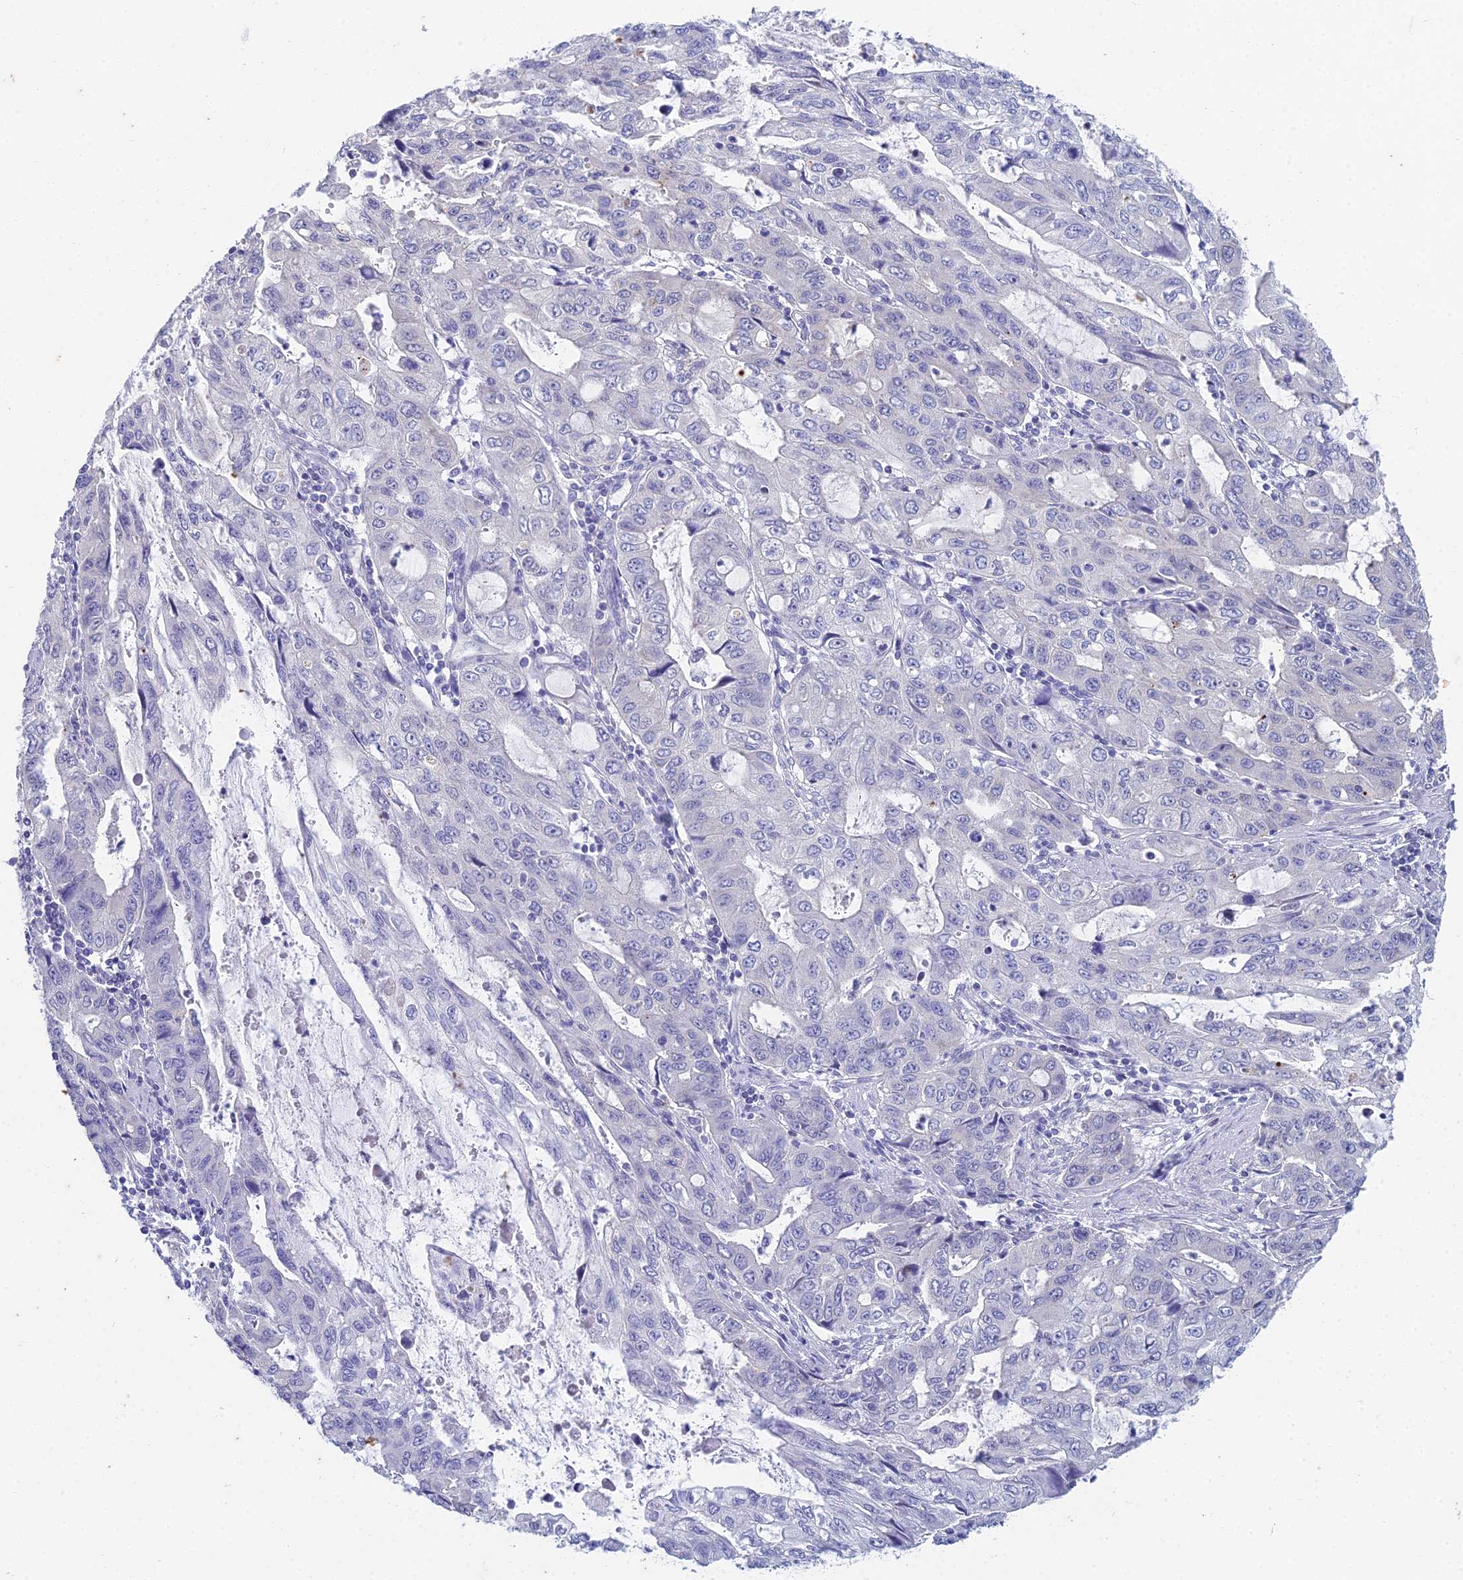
{"staining": {"intensity": "negative", "quantity": "none", "location": "none"}, "tissue": "stomach cancer", "cell_type": "Tumor cells", "image_type": "cancer", "snomed": [{"axis": "morphology", "description": "Adenocarcinoma, NOS"}, {"axis": "topography", "description": "Stomach, upper"}], "caption": "Histopathology image shows no protein positivity in tumor cells of stomach cancer (adenocarcinoma) tissue. (Stains: DAB (3,3'-diaminobenzidine) immunohistochemistry with hematoxylin counter stain, Microscopy: brightfield microscopy at high magnification).", "gene": "EEF2KMT", "patient": {"sex": "female", "age": 52}}